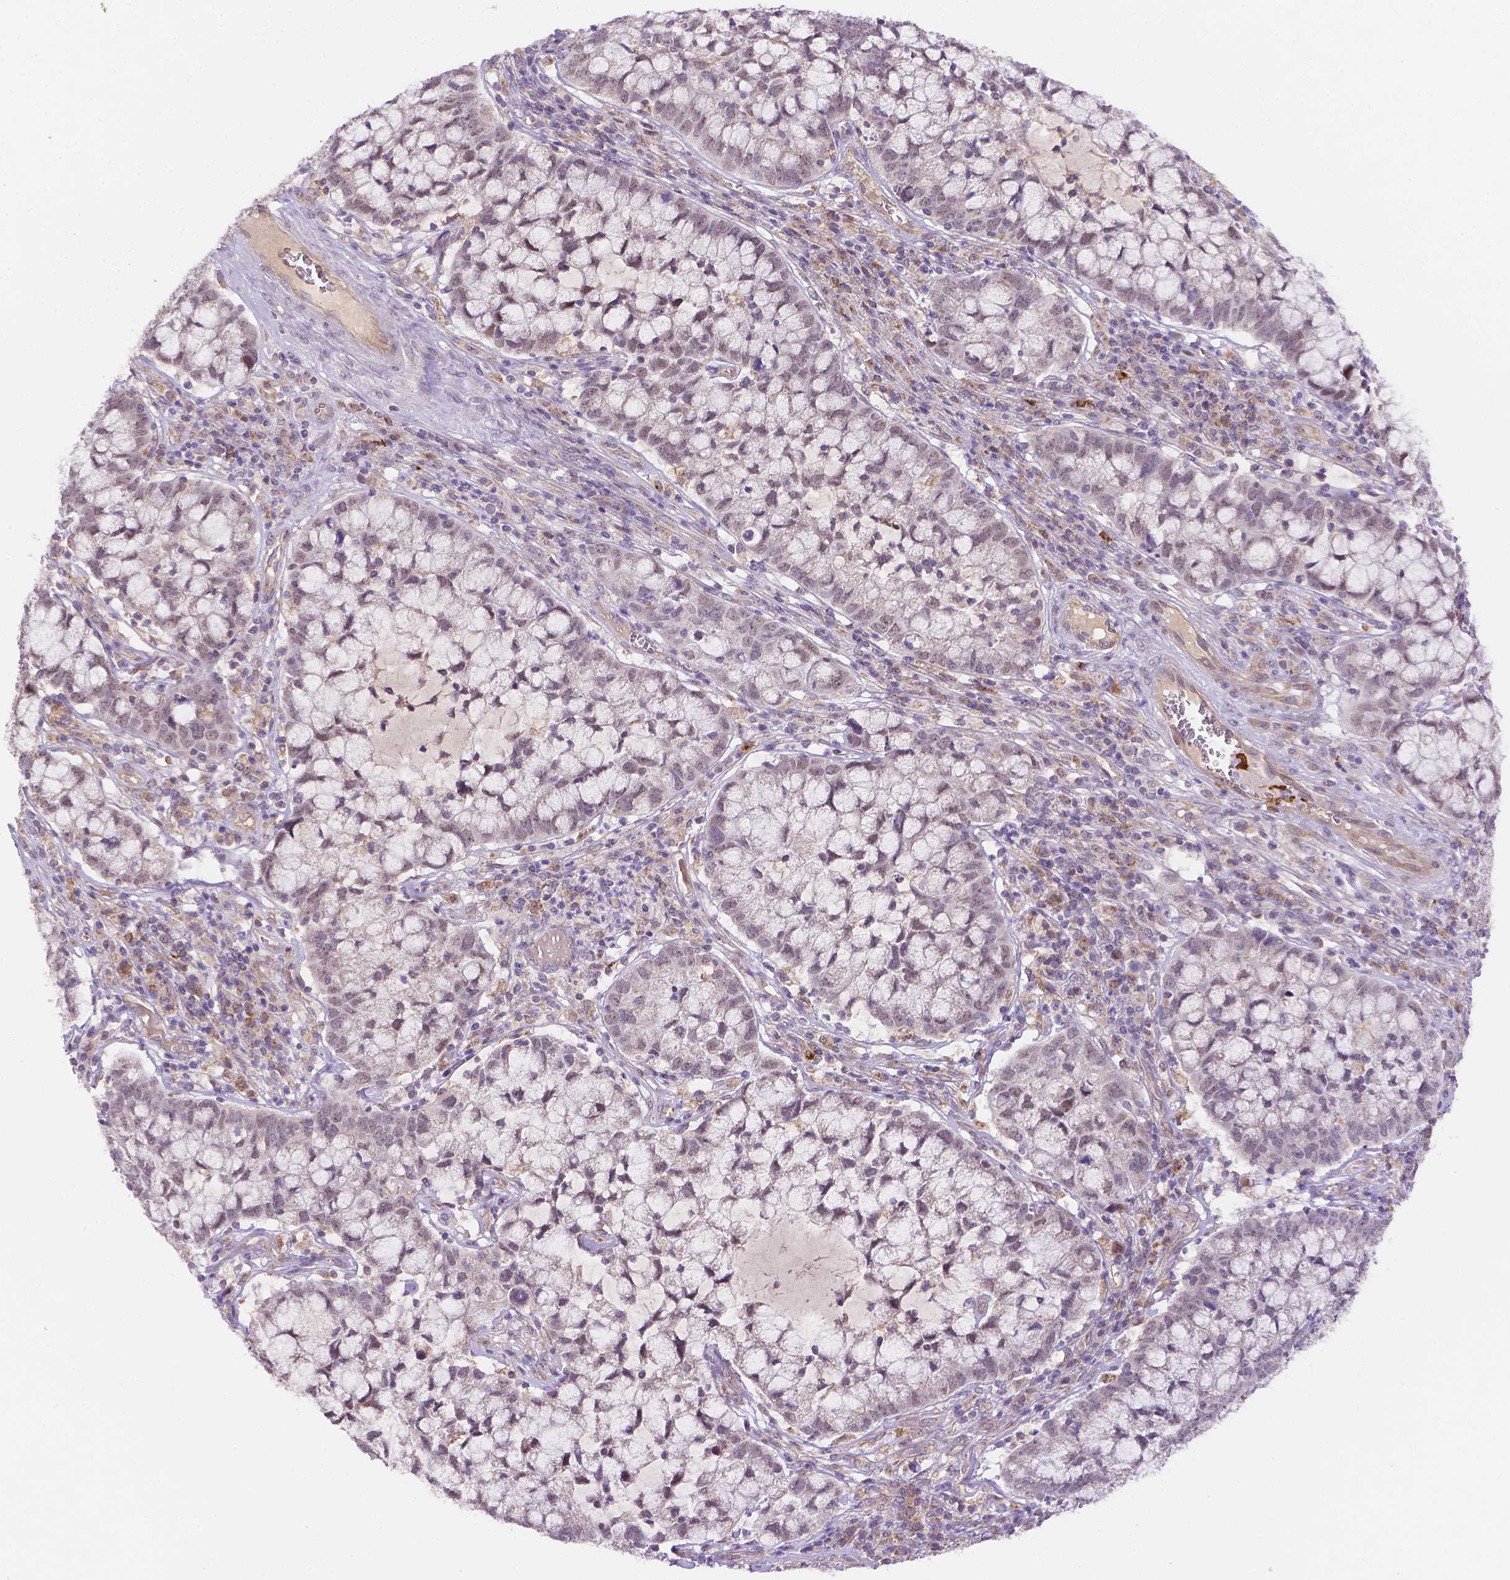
{"staining": {"intensity": "weak", "quantity": "<25%", "location": "cytoplasmic/membranous"}, "tissue": "cervical cancer", "cell_type": "Tumor cells", "image_type": "cancer", "snomed": [{"axis": "morphology", "description": "Adenocarcinoma, NOS"}, {"axis": "topography", "description": "Cervix"}], "caption": "Photomicrograph shows no protein expression in tumor cells of cervical cancer tissue.", "gene": "CYYR1", "patient": {"sex": "female", "age": 40}}